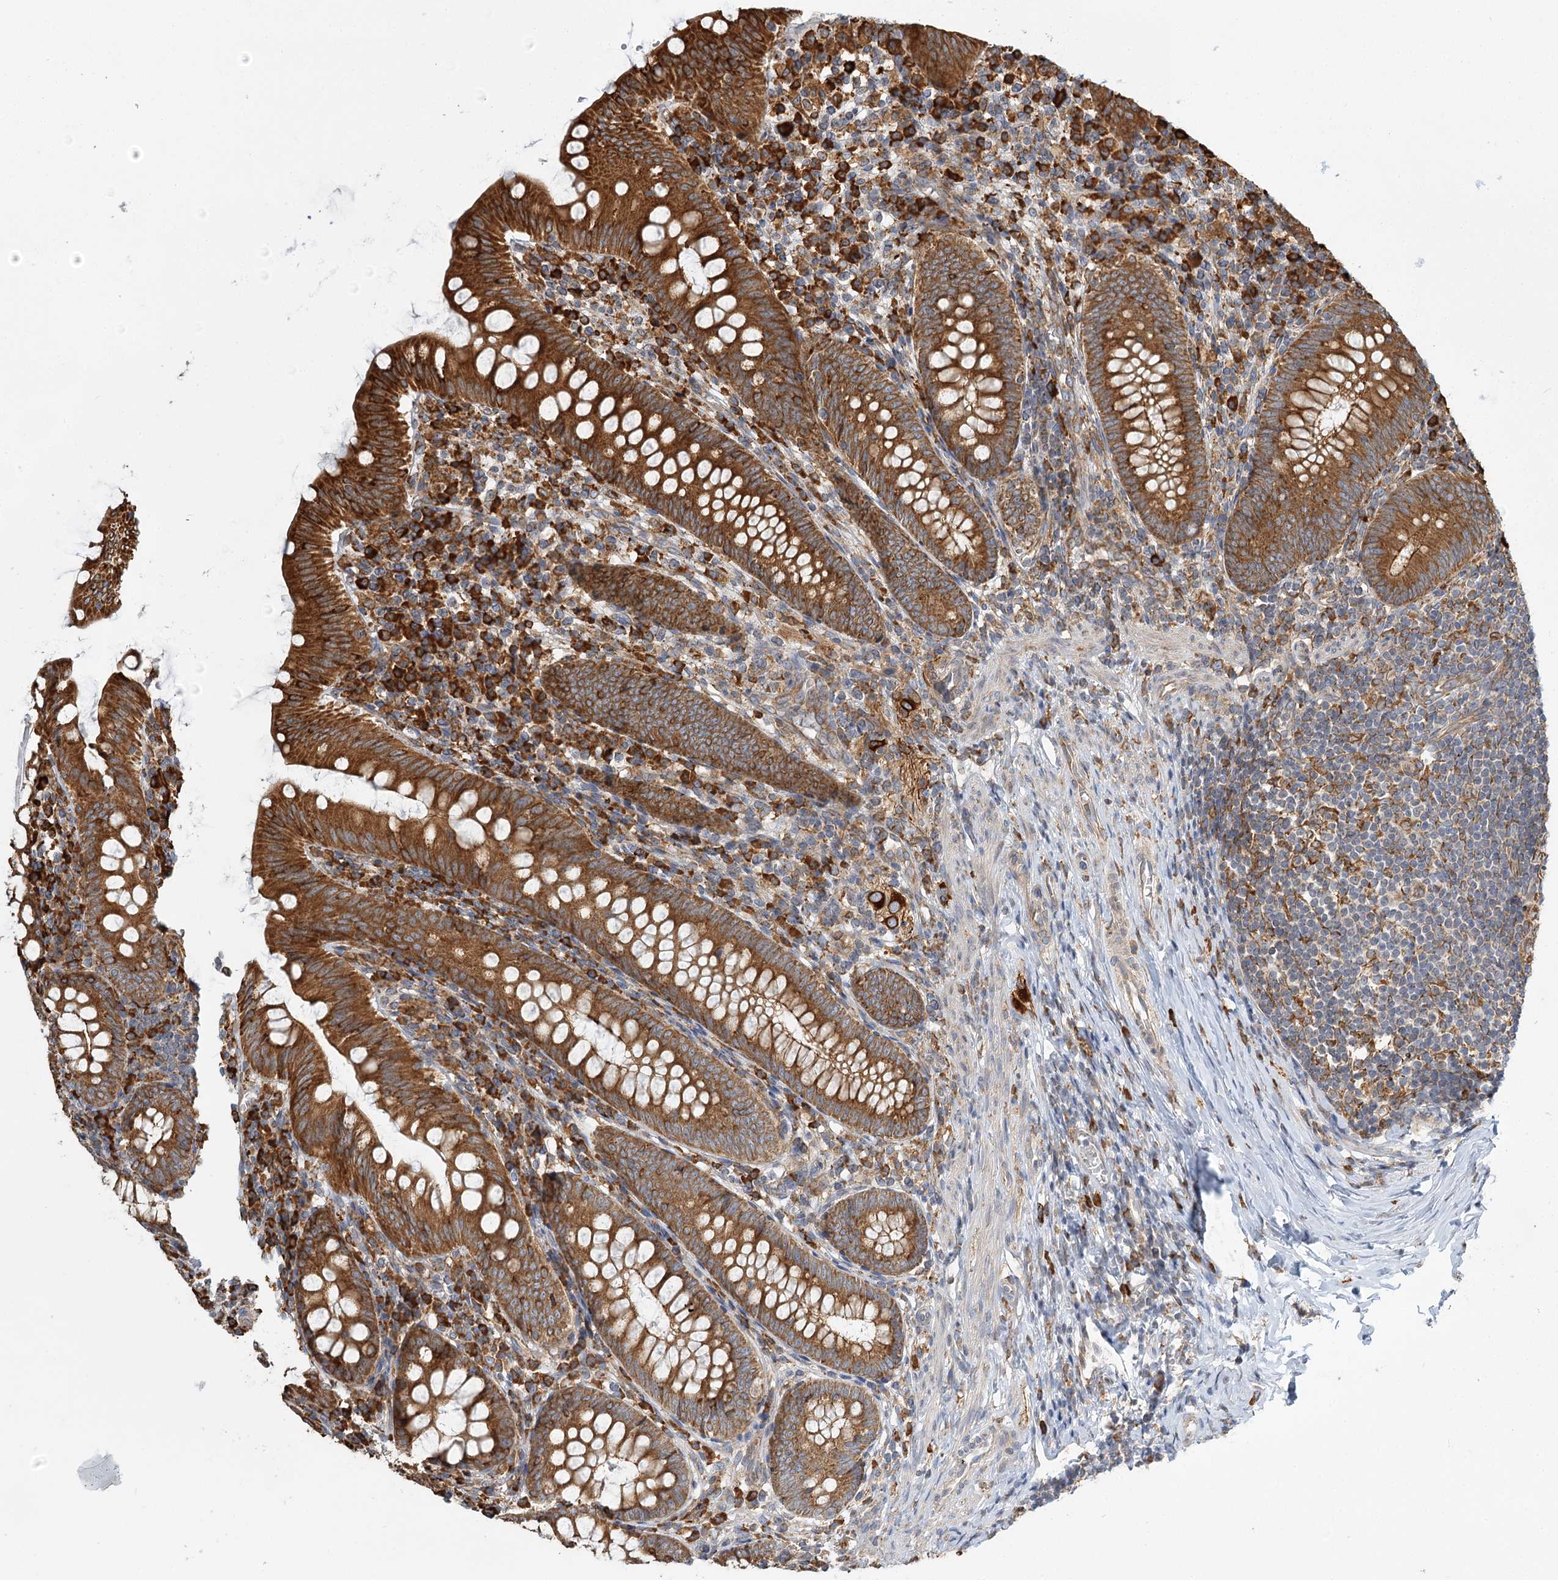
{"staining": {"intensity": "moderate", "quantity": ">75%", "location": "cytoplasmic/membranous"}, "tissue": "appendix", "cell_type": "Glandular cells", "image_type": "normal", "snomed": [{"axis": "morphology", "description": "Normal tissue, NOS"}, {"axis": "topography", "description": "Appendix"}], "caption": "DAB (3,3'-diaminobenzidine) immunohistochemical staining of benign human appendix reveals moderate cytoplasmic/membranous protein staining in about >75% of glandular cells. (IHC, brightfield microscopy, high magnification).", "gene": "TAS1R1", "patient": {"sex": "male", "age": 14}}